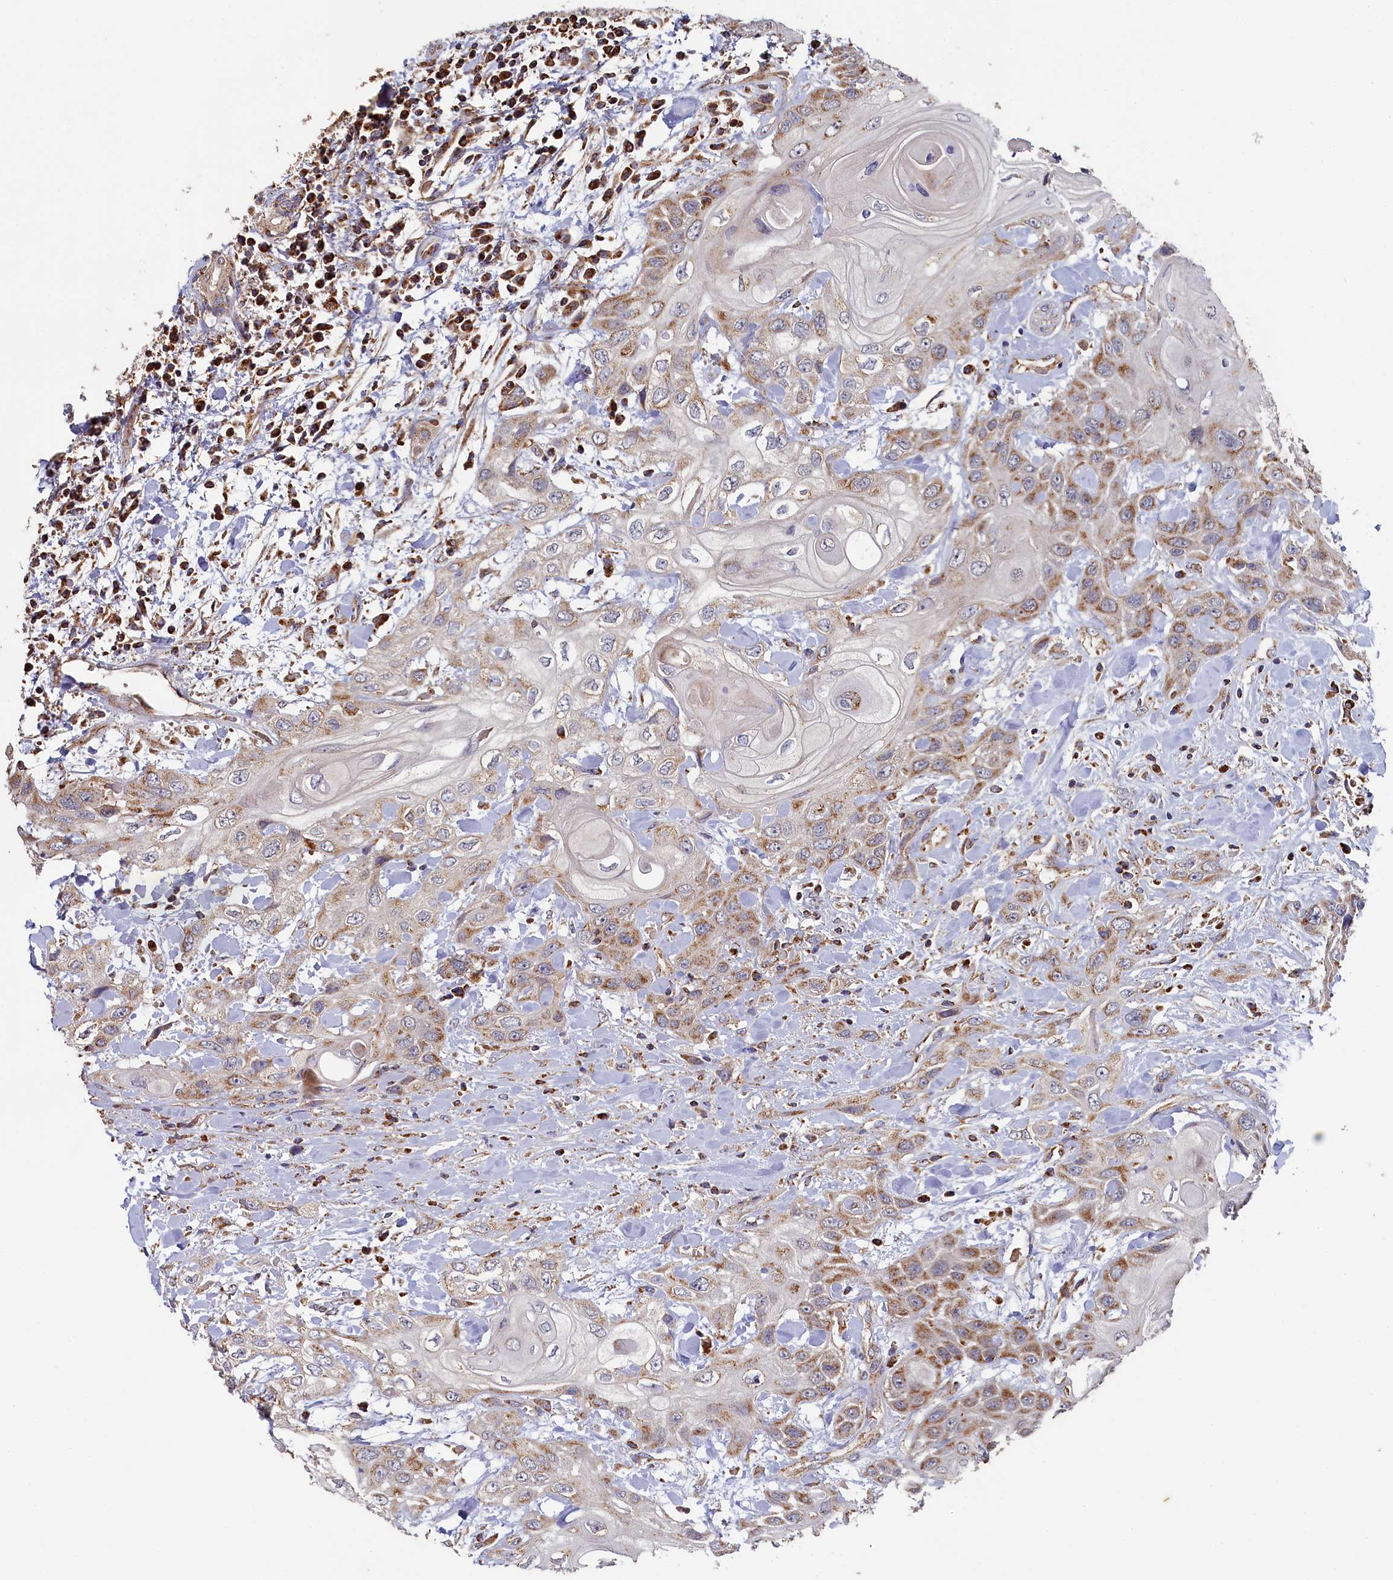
{"staining": {"intensity": "moderate", "quantity": "25%-75%", "location": "cytoplasmic/membranous"}, "tissue": "head and neck cancer", "cell_type": "Tumor cells", "image_type": "cancer", "snomed": [{"axis": "morphology", "description": "Squamous cell carcinoma, NOS"}, {"axis": "topography", "description": "Head-Neck"}], "caption": "Head and neck cancer (squamous cell carcinoma) stained with immunohistochemistry demonstrates moderate cytoplasmic/membranous staining in about 25%-75% of tumor cells.", "gene": "HAUS2", "patient": {"sex": "female", "age": 43}}